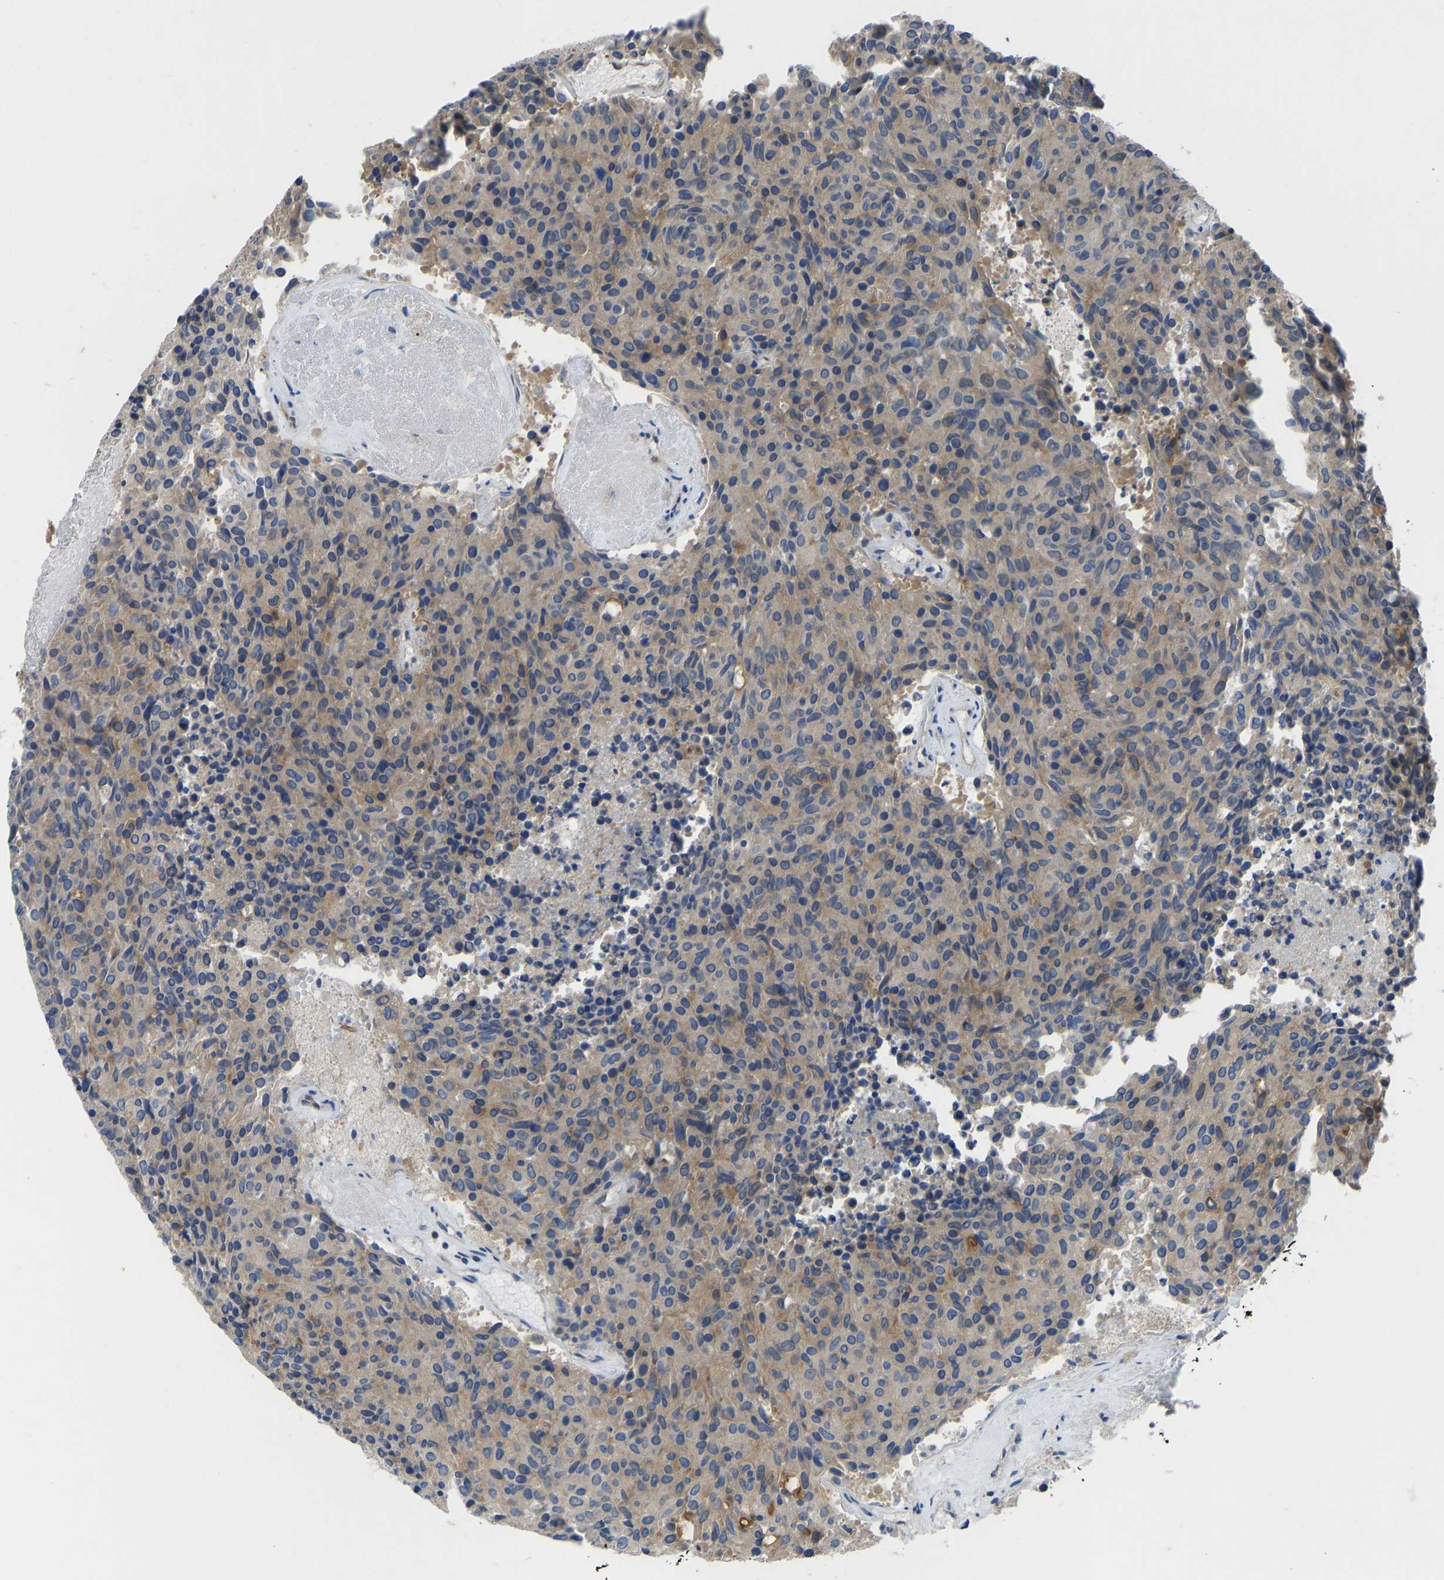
{"staining": {"intensity": "weak", "quantity": "25%-75%", "location": "cytoplasmic/membranous"}, "tissue": "carcinoid", "cell_type": "Tumor cells", "image_type": "cancer", "snomed": [{"axis": "morphology", "description": "Carcinoid, malignant, NOS"}, {"axis": "topography", "description": "Pancreas"}], "caption": "This is an image of immunohistochemistry (IHC) staining of carcinoid, which shows weak positivity in the cytoplasmic/membranous of tumor cells.", "gene": "PPP3CA", "patient": {"sex": "female", "age": 54}}